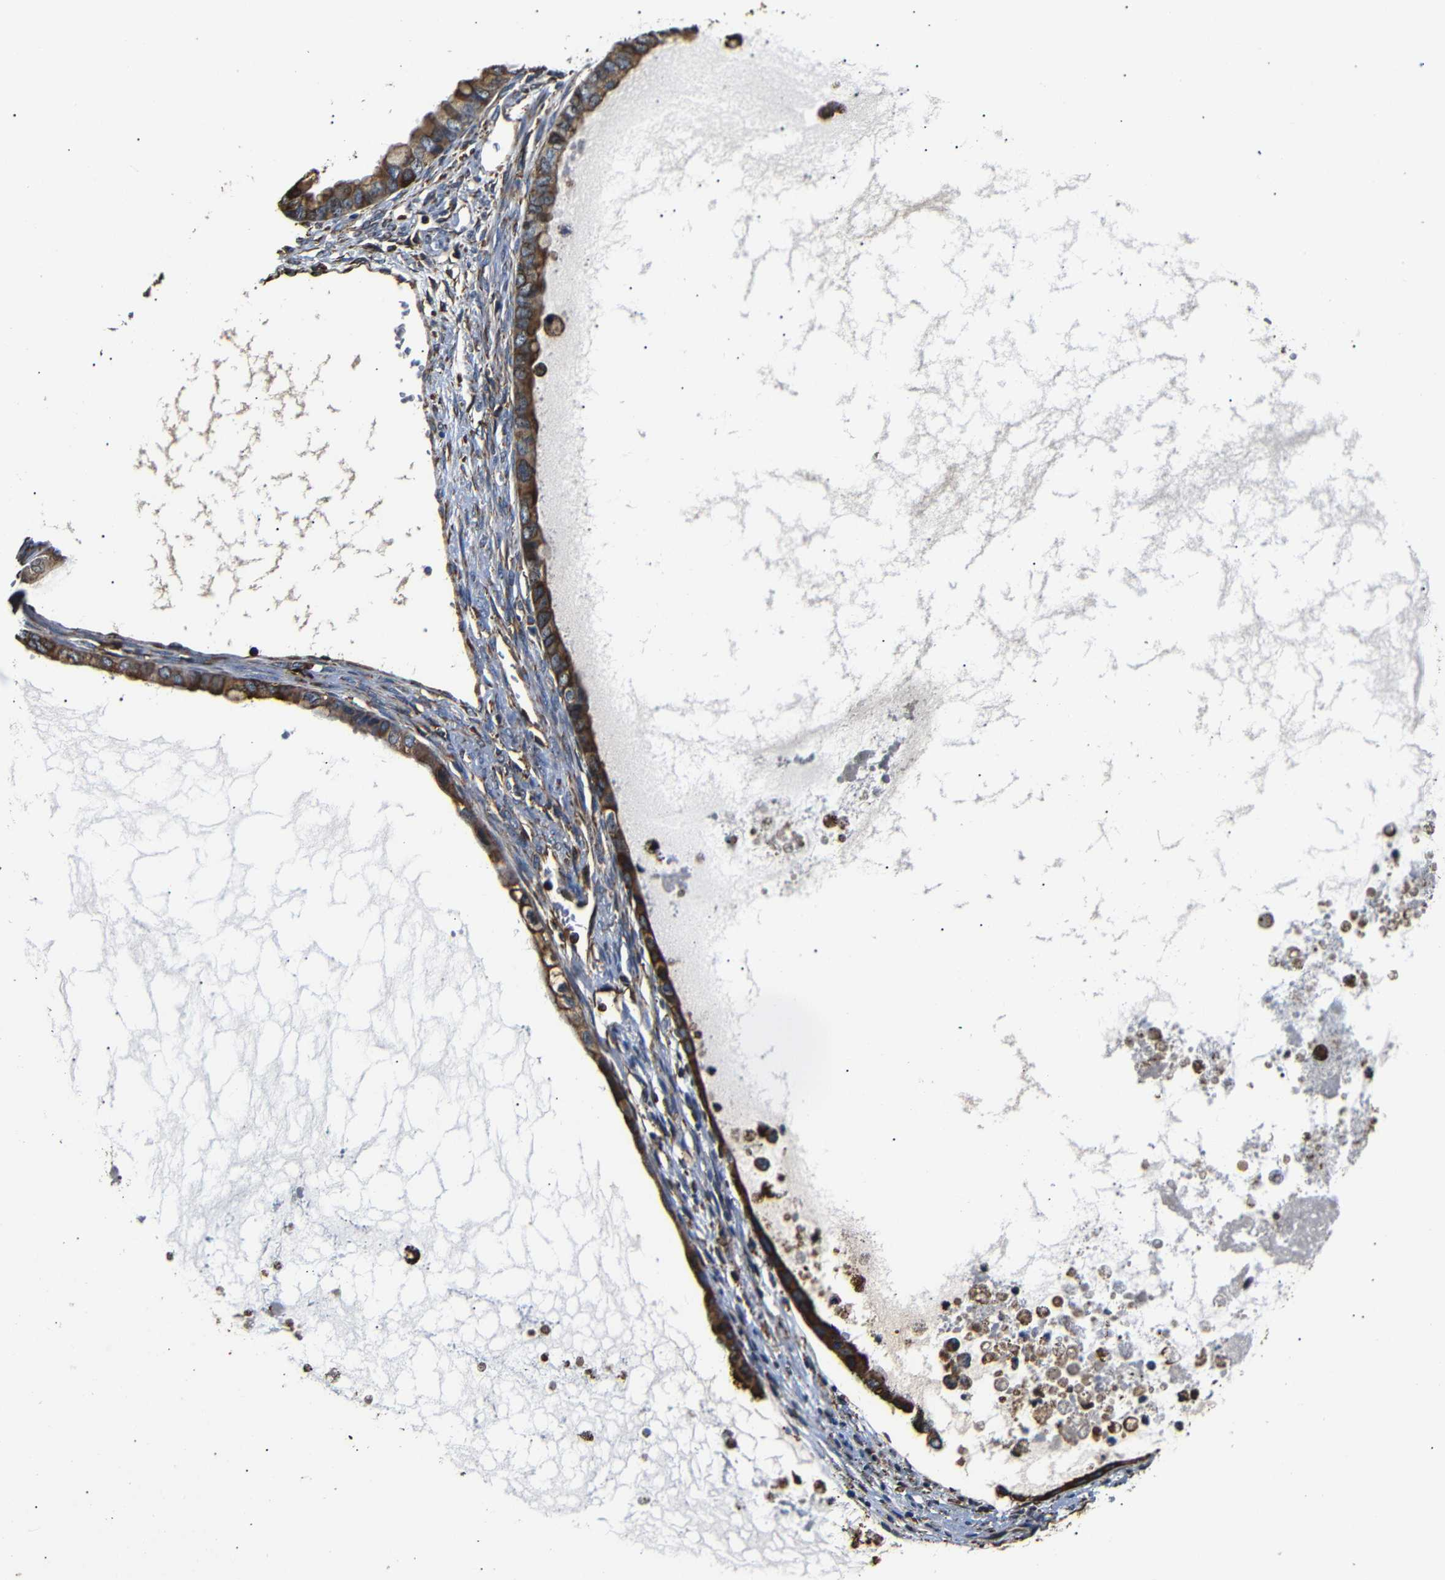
{"staining": {"intensity": "moderate", "quantity": ">75%", "location": "cytoplasmic/membranous"}, "tissue": "ovarian cancer", "cell_type": "Tumor cells", "image_type": "cancer", "snomed": [{"axis": "morphology", "description": "Cystadenocarcinoma, mucinous, NOS"}, {"axis": "topography", "description": "Ovary"}], "caption": "Moderate cytoplasmic/membranous expression is present in approximately >75% of tumor cells in ovarian cancer (mucinous cystadenocarcinoma).", "gene": "HHIP", "patient": {"sex": "female", "age": 80}}